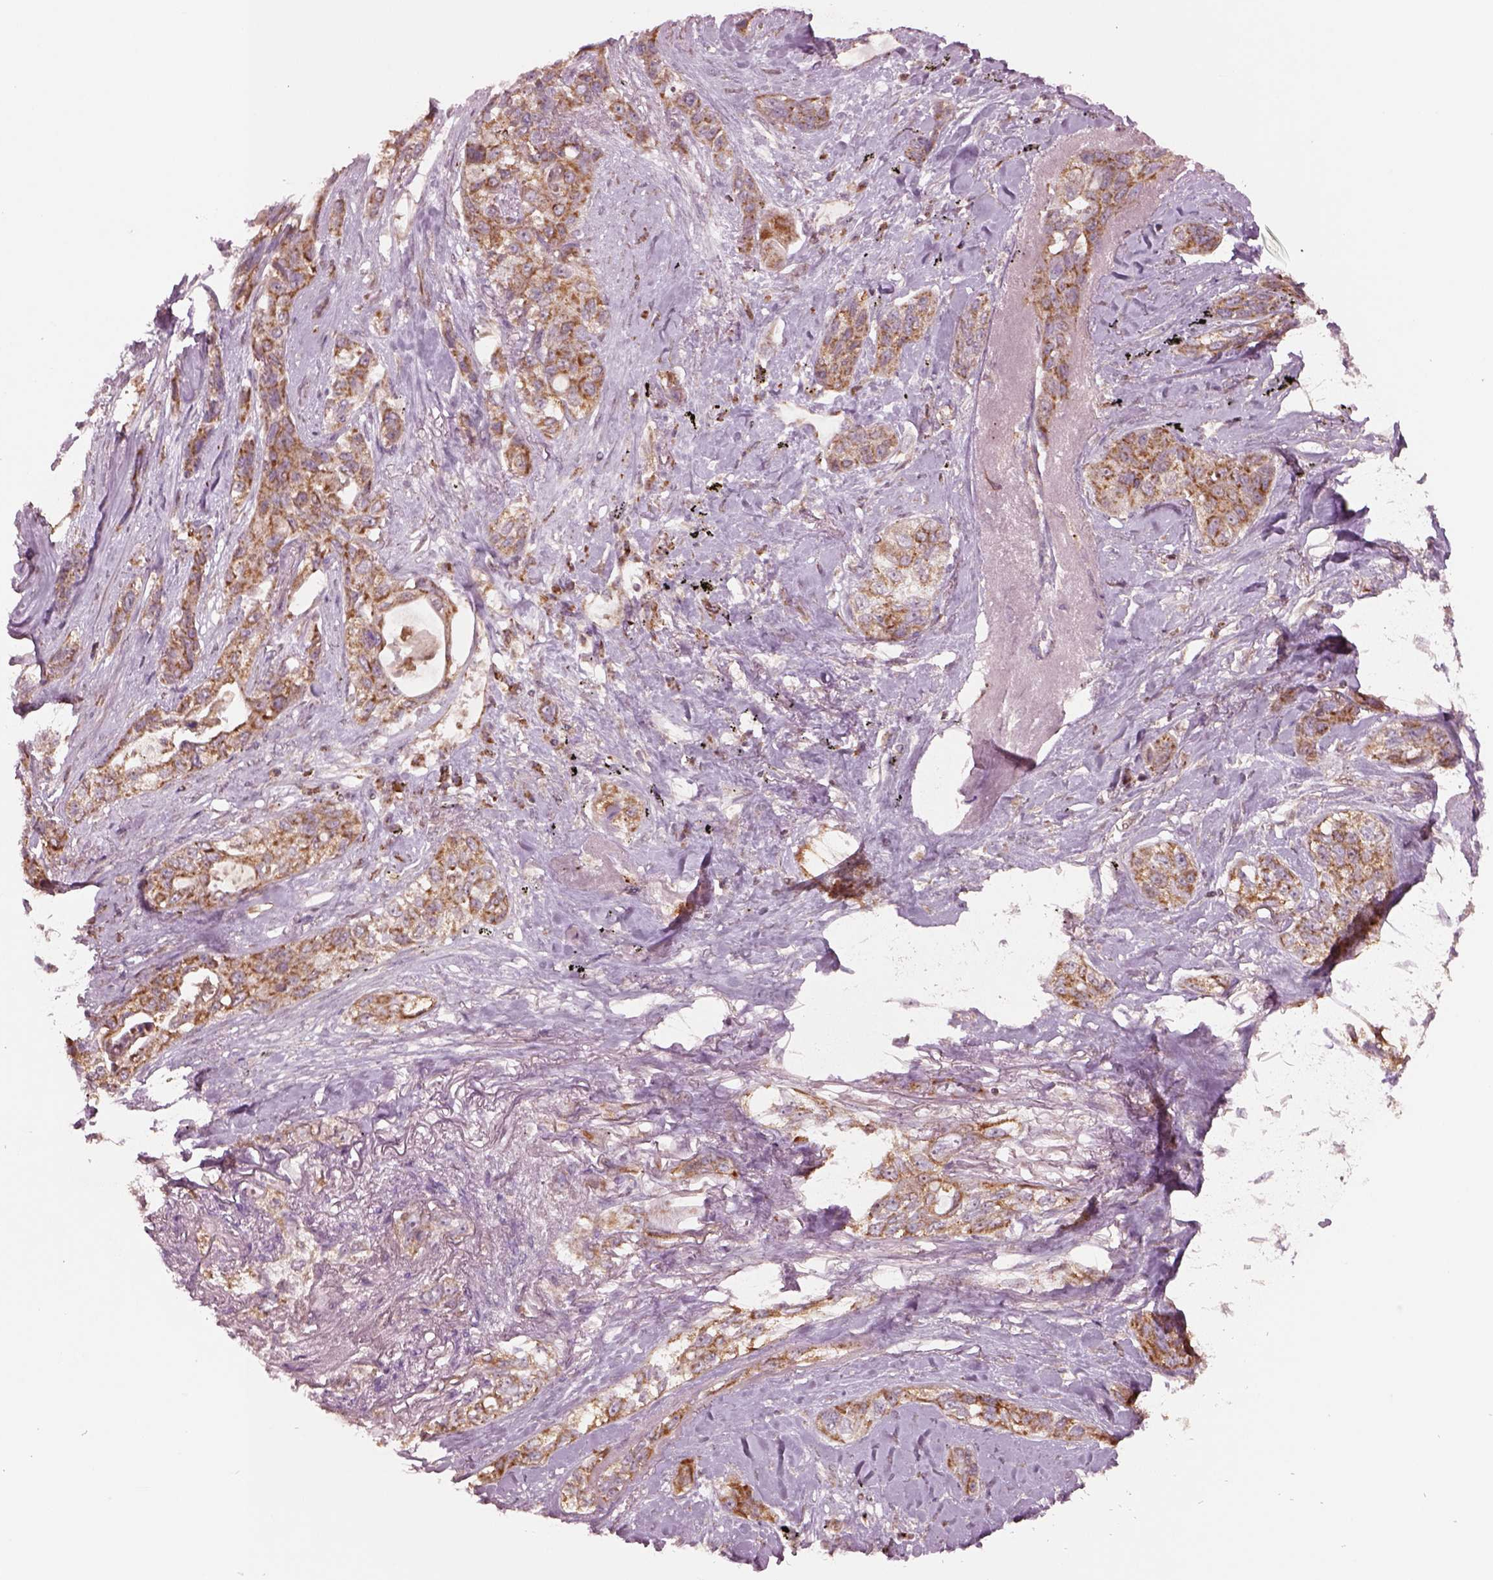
{"staining": {"intensity": "moderate", "quantity": ">75%", "location": "cytoplasmic/membranous"}, "tissue": "lung cancer", "cell_type": "Tumor cells", "image_type": "cancer", "snomed": [{"axis": "morphology", "description": "Squamous cell carcinoma, NOS"}, {"axis": "topography", "description": "Lung"}], "caption": "Brown immunohistochemical staining in lung cancer demonstrates moderate cytoplasmic/membranous positivity in about >75% of tumor cells.", "gene": "SLC25A5", "patient": {"sex": "female", "age": 70}}